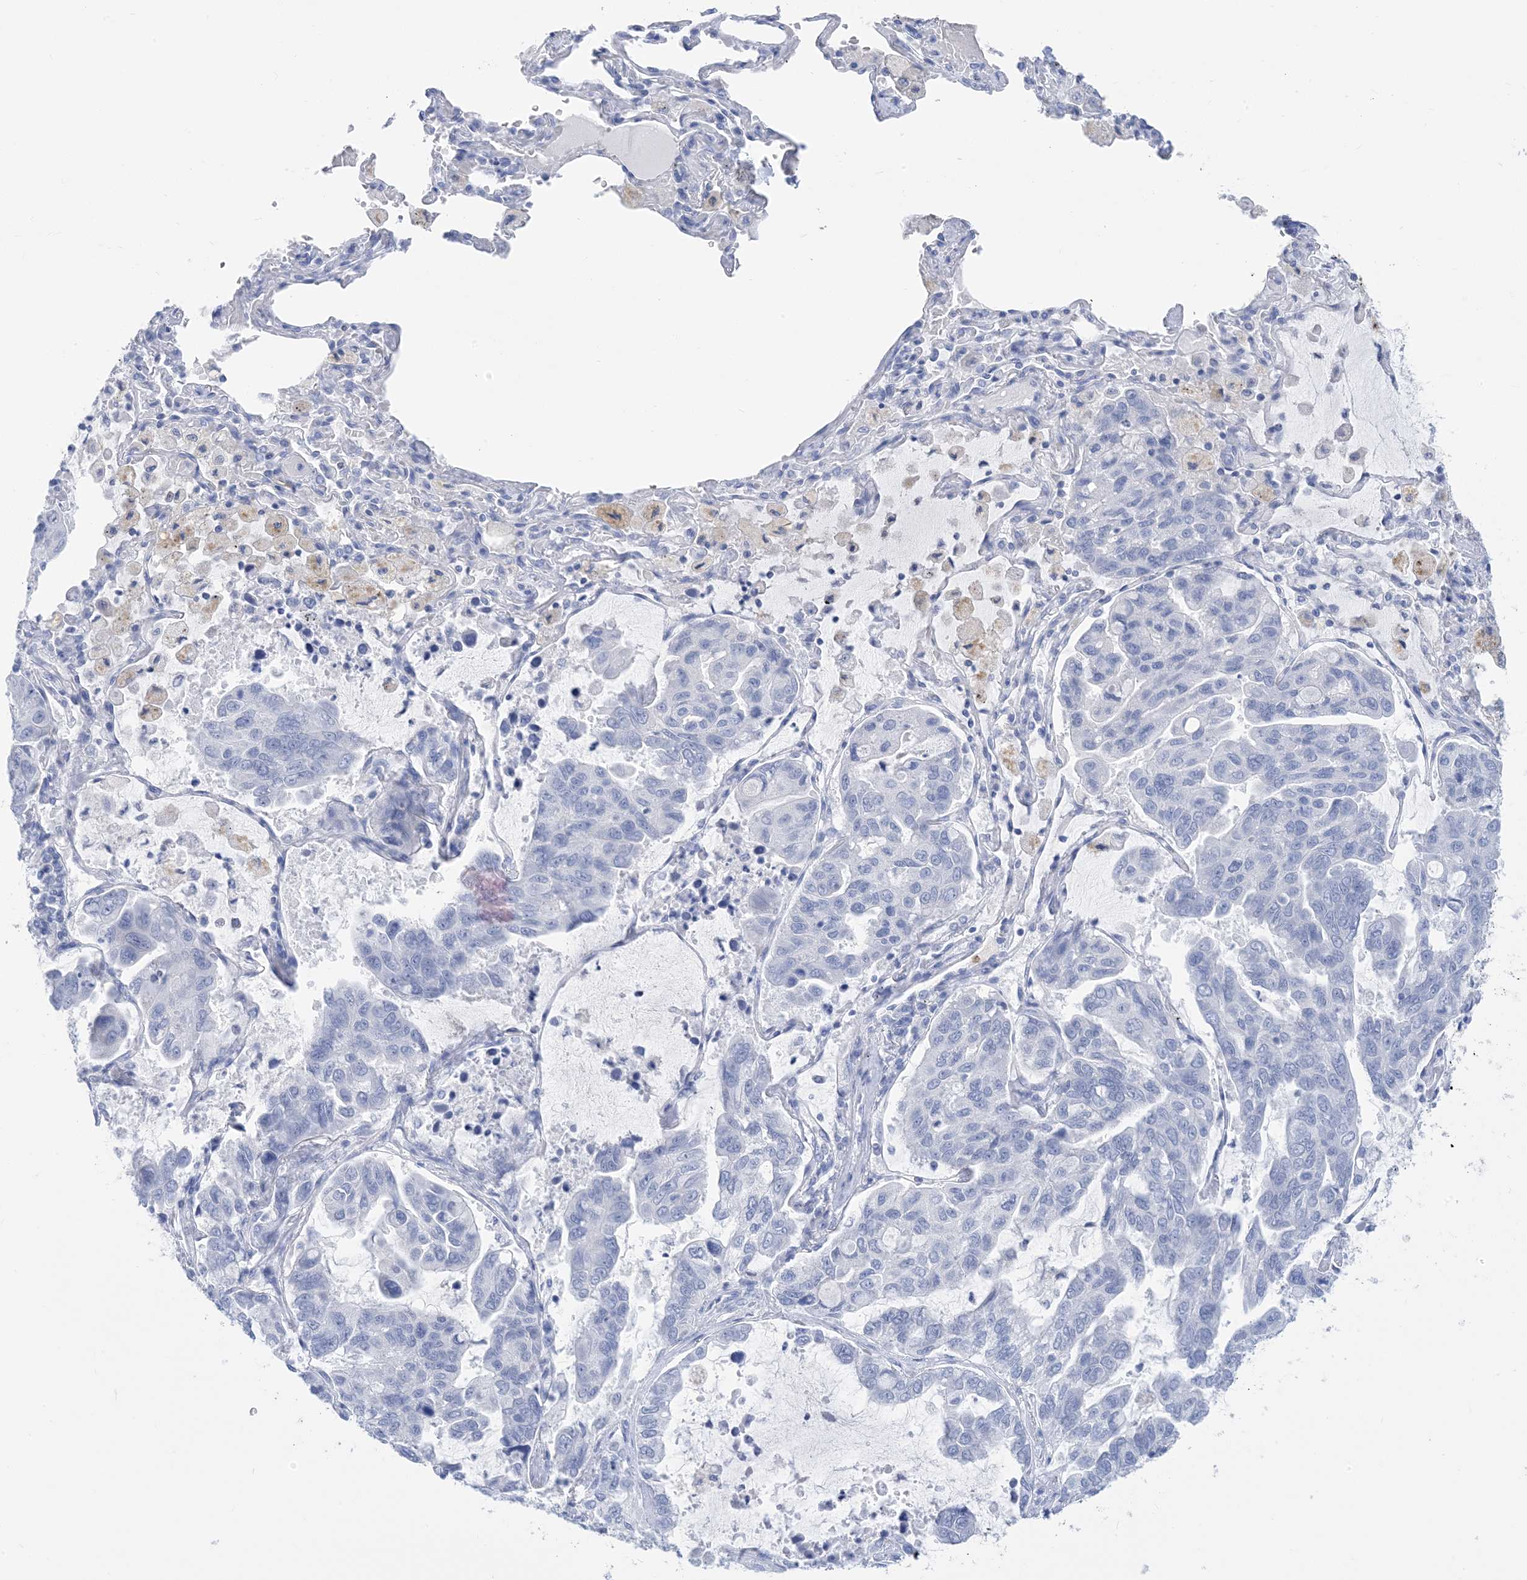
{"staining": {"intensity": "negative", "quantity": "none", "location": "none"}, "tissue": "lung cancer", "cell_type": "Tumor cells", "image_type": "cancer", "snomed": [{"axis": "morphology", "description": "Adenocarcinoma, NOS"}, {"axis": "topography", "description": "Lung"}], "caption": "Human lung adenocarcinoma stained for a protein using IHC displays no expression in tumor cells.", "gene": "SH3YL1", "patient": {"sex": "male", "age": 64}}